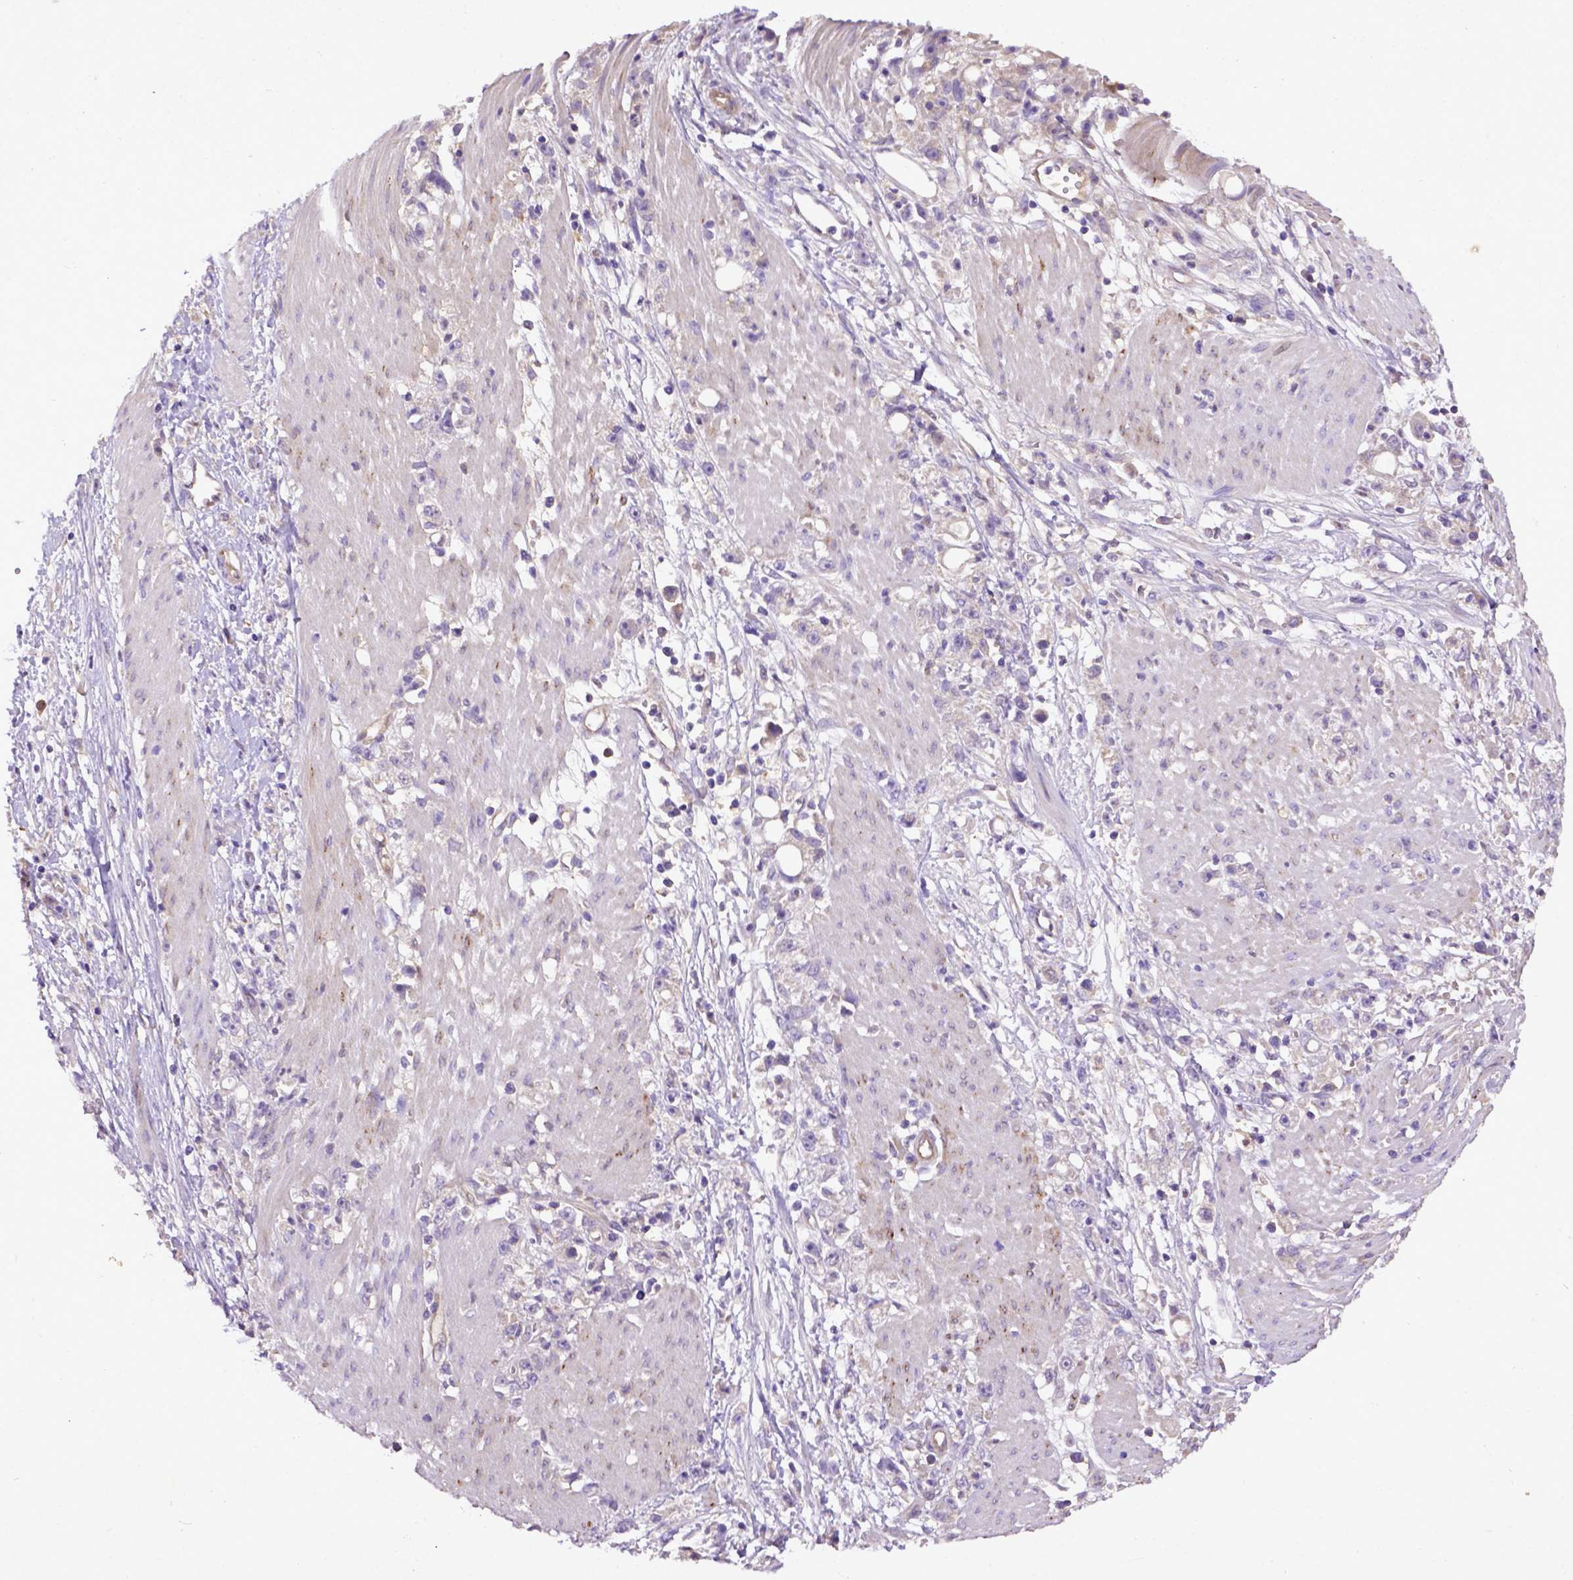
{"staining": {"intensity": "negative", "quantity": "none", "location": "none"}, "tissue": "stomach cancer", "cell_type": "Tumor cells", "image_type": "cancer", "snomed": [{"axis": "morphology", "description": "Adenocarcinoma, NOS"}, {"axis": "topography", "description": "Stomach"}], "caption": "DAB immunohistochemical staining of human stomach adenocarcinoma shows no significant expression in tumor cells.", "gene": "DEPDC1B", "patient": {"sex": "female", "age": 59}}